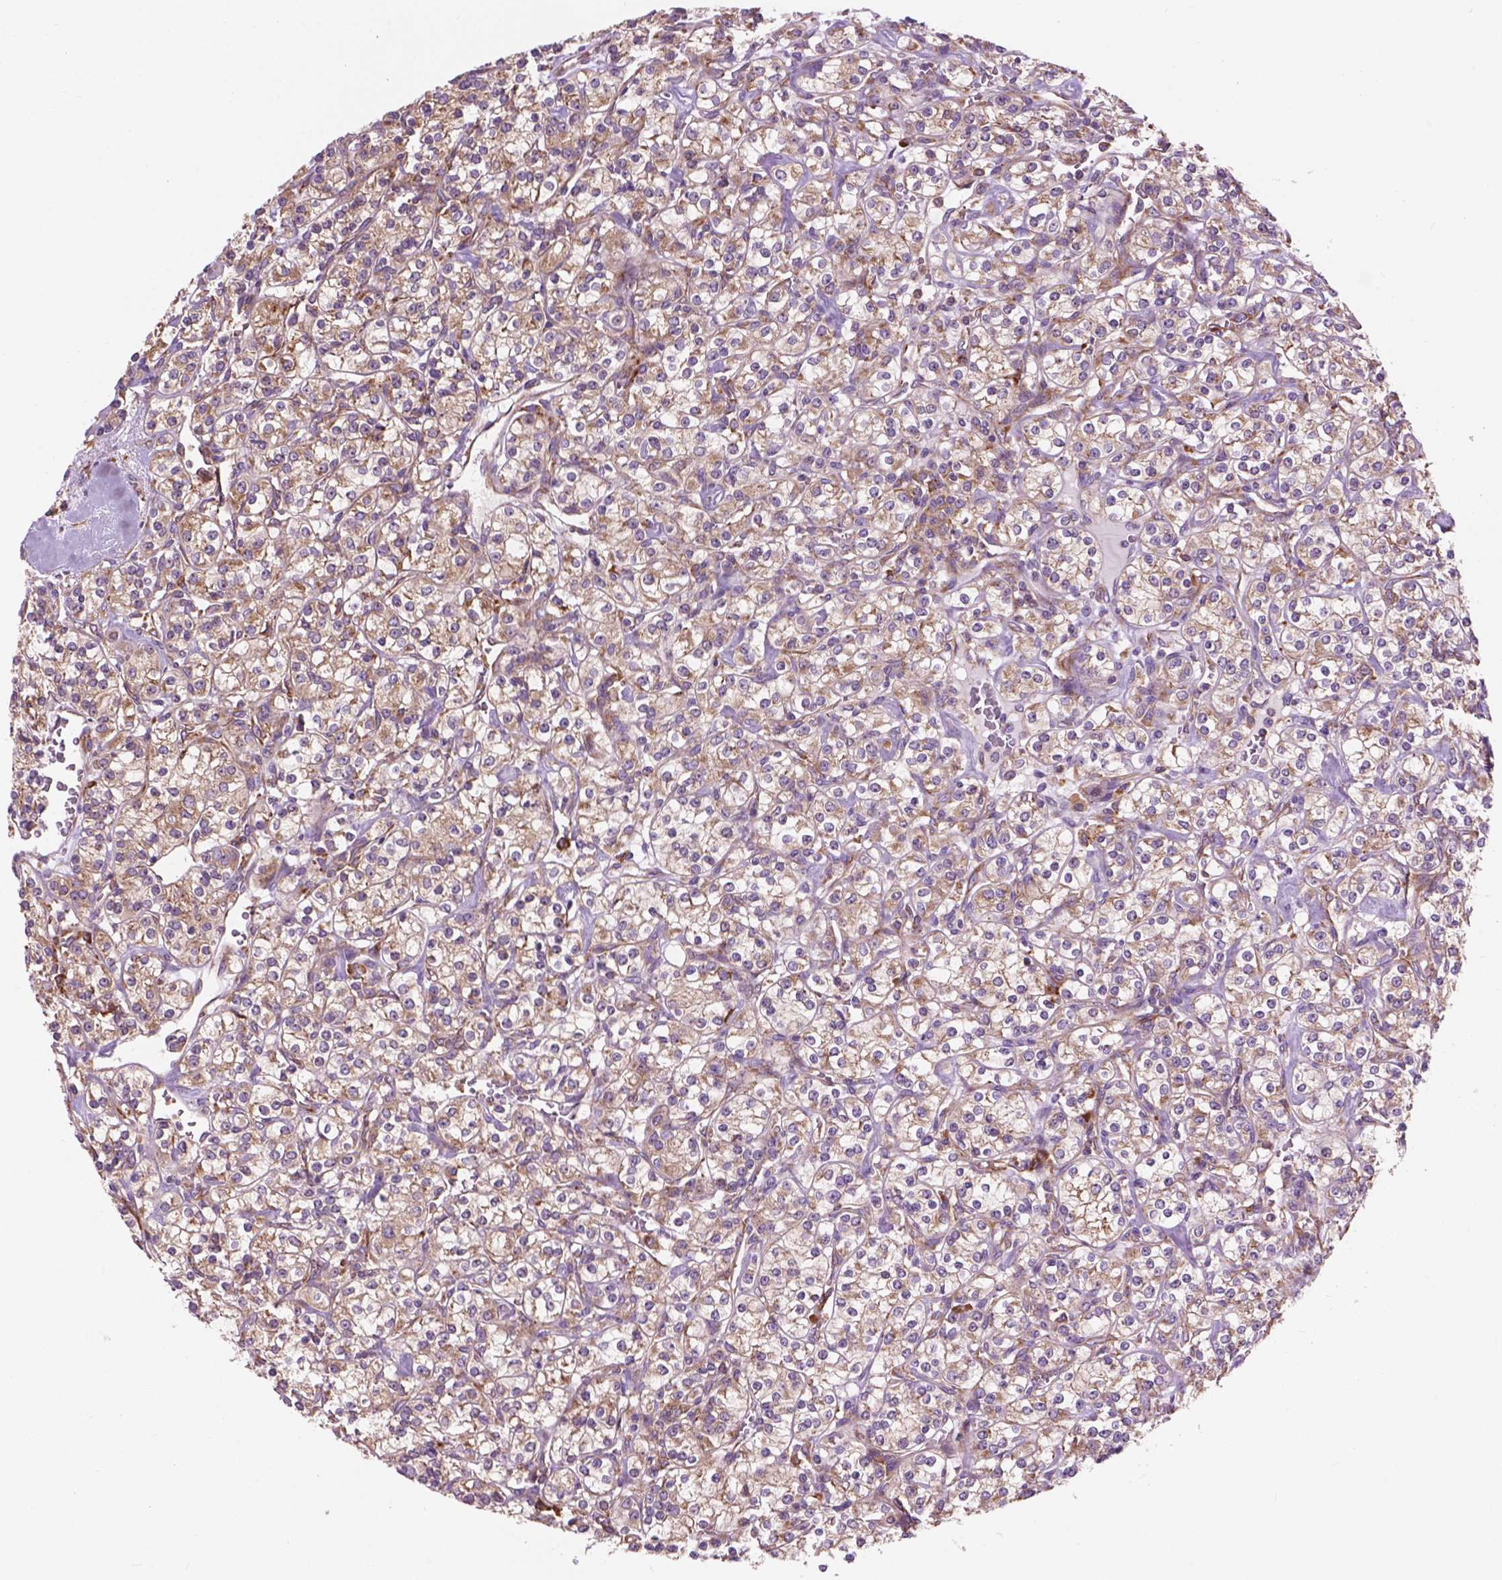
{"staining": {"intensity": "weak", "quantity": ">75%", "location": "cytoplasmic/membranous"}, "tissue": "renal cancer", "cell_type": "Tumor cells", "image_type": "cancer", "snomed": [{"axis": "morphology", "description": "Adenocarcinoma, NOS"}, {"axis": "topography", "description": "Kidney"}], "caption": "An immunohistochemistry histopathology image of tumor tissue is shown. Protein staining in brown shows weak cytoplasmic/membranous positivity in renal cancer within tumor cells.", "gene": "RPL37A", "patient": {"sex": "male", "age": 77}}